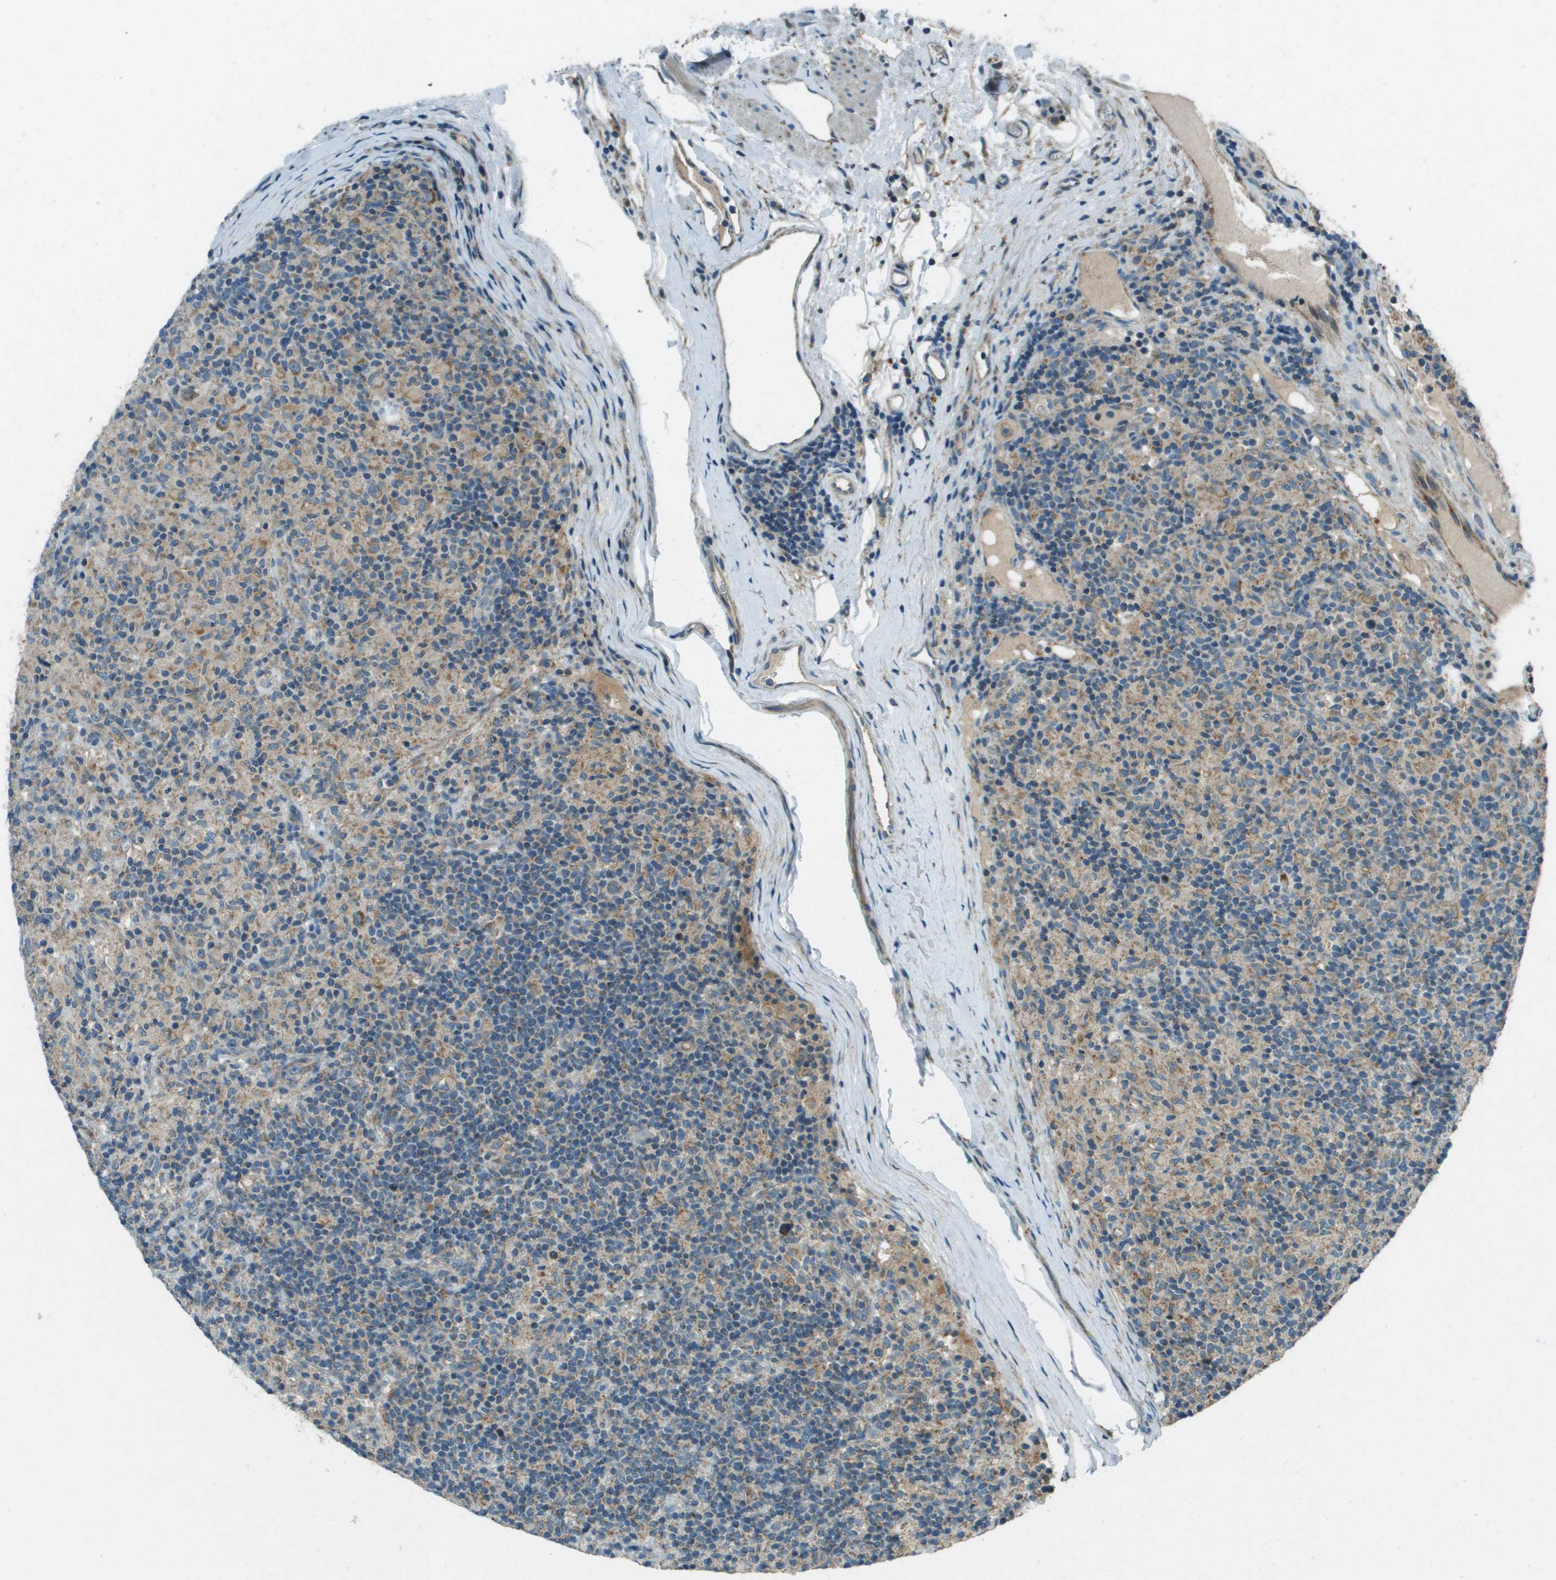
{"staining": {"intensity": "moderate", "quantity": ">75%", "location": "cytoplasmic/membranous"}, "tissue": "lymphoma", "cell_type": "Tumor cells", "image_type": "cancer", "snomed": [{"axis": "morphology", "description": "Hodgkin's disease, NOS"}, {"axis": "topography", "description": "Lymph node"}], "caption": "A high-resolution micrograph shows IHC staining of lymphoma, which demonstrates moderate cytoplasmic/membranous expression in approximately >75% of tumor cells.", "gene": "MIGA1", "patient": {"sex": "male", "age": 70}}